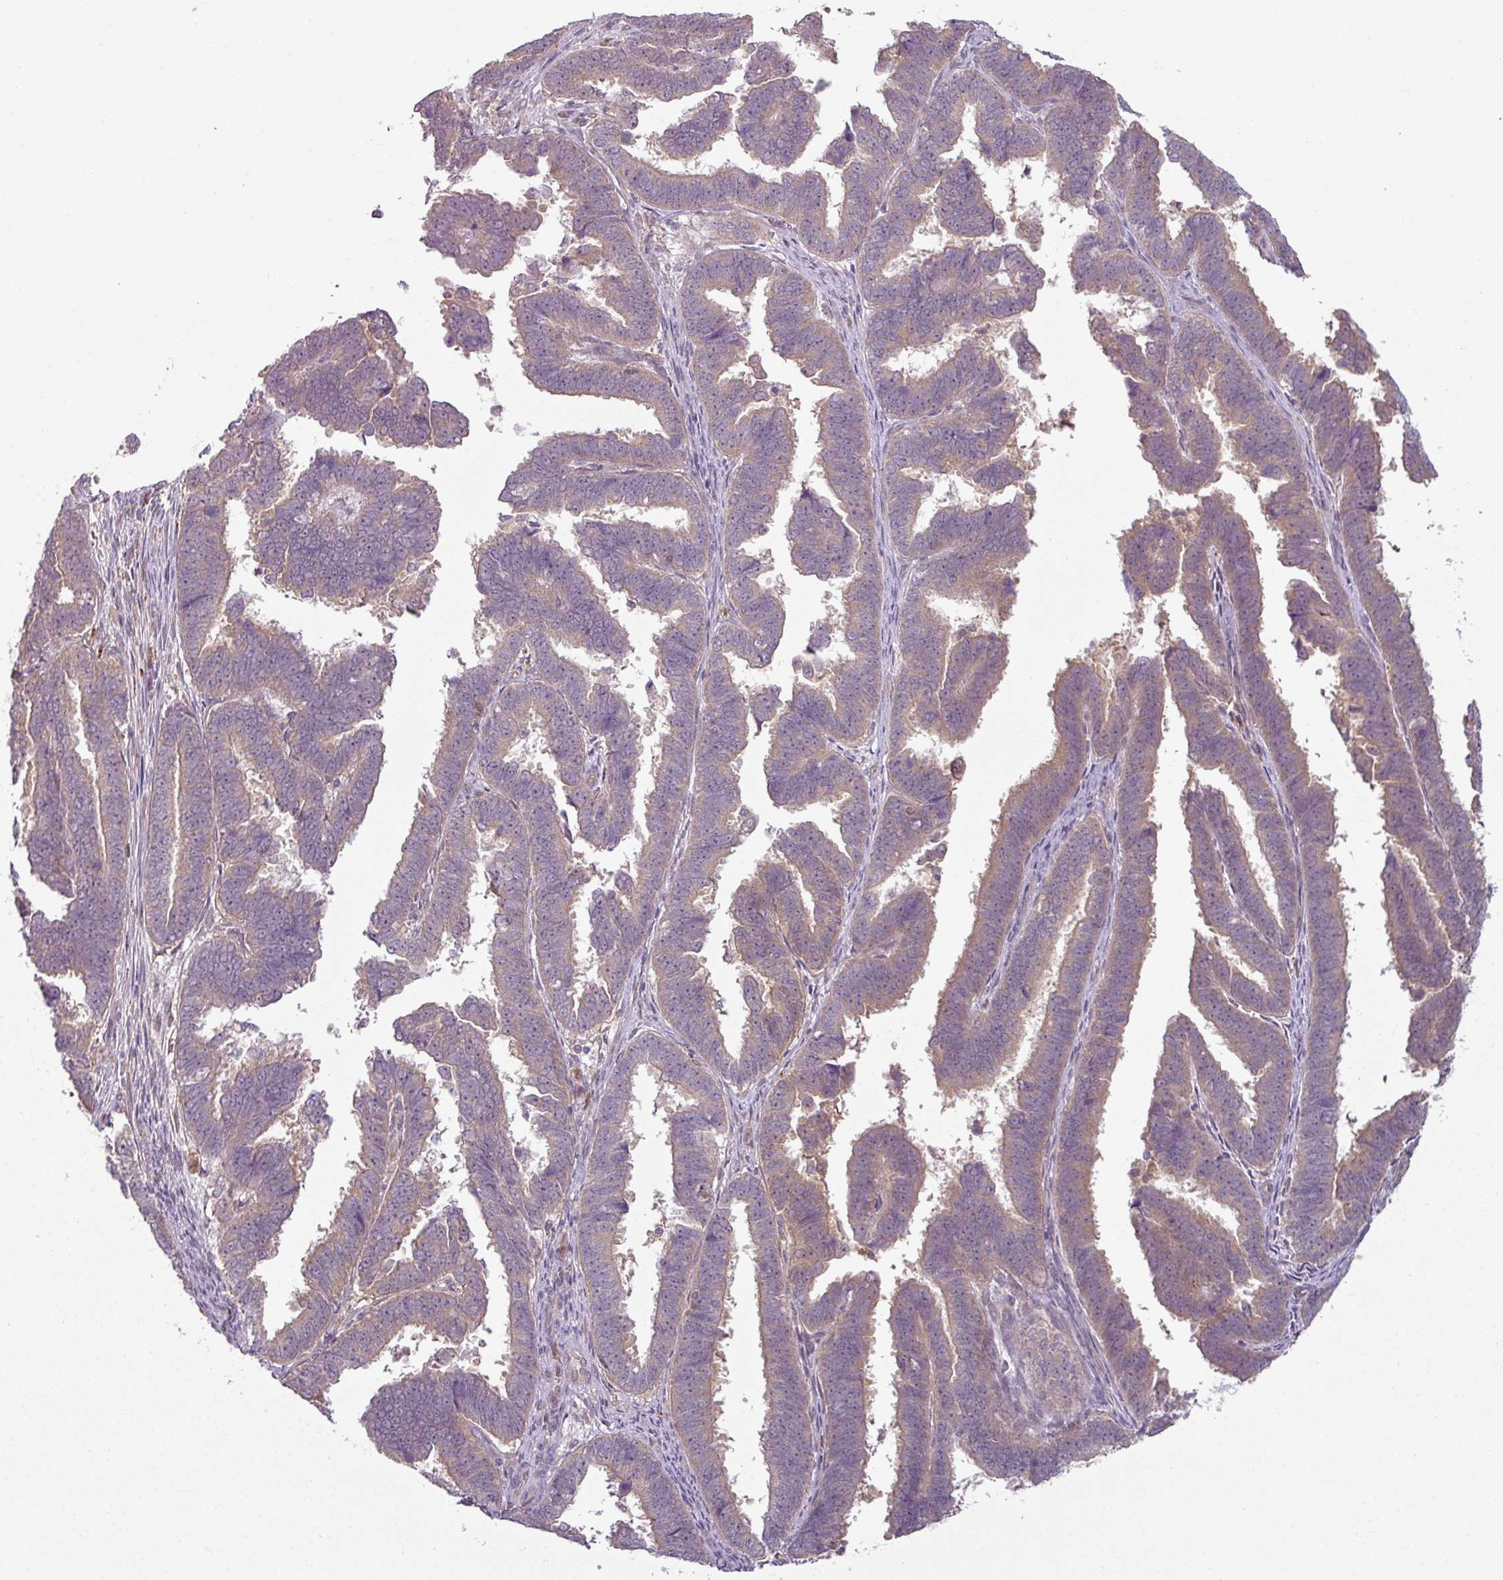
{"staining": {"intensity": "weak", "quantity": "25%-75%", "location": "cytoplasmic/membranous"}, "tissue": "endometrial cancer", "cell_type": "Tumor cells", "image_type": "cancer", "snomed": [{"axis": "morphology", "description": "Adenocarcinoma, NOS"}, {"axis": "topography", "description": "Endometrium"}], "caption": "Protein expression by IHC exhibits weak cytoplasmic/membranous staining in about 25%-75% of tumor cells in adenocarcinoma (endometrial).", "gene": "CCDC144A", "patient": {"sex": "female", "age": 75}}